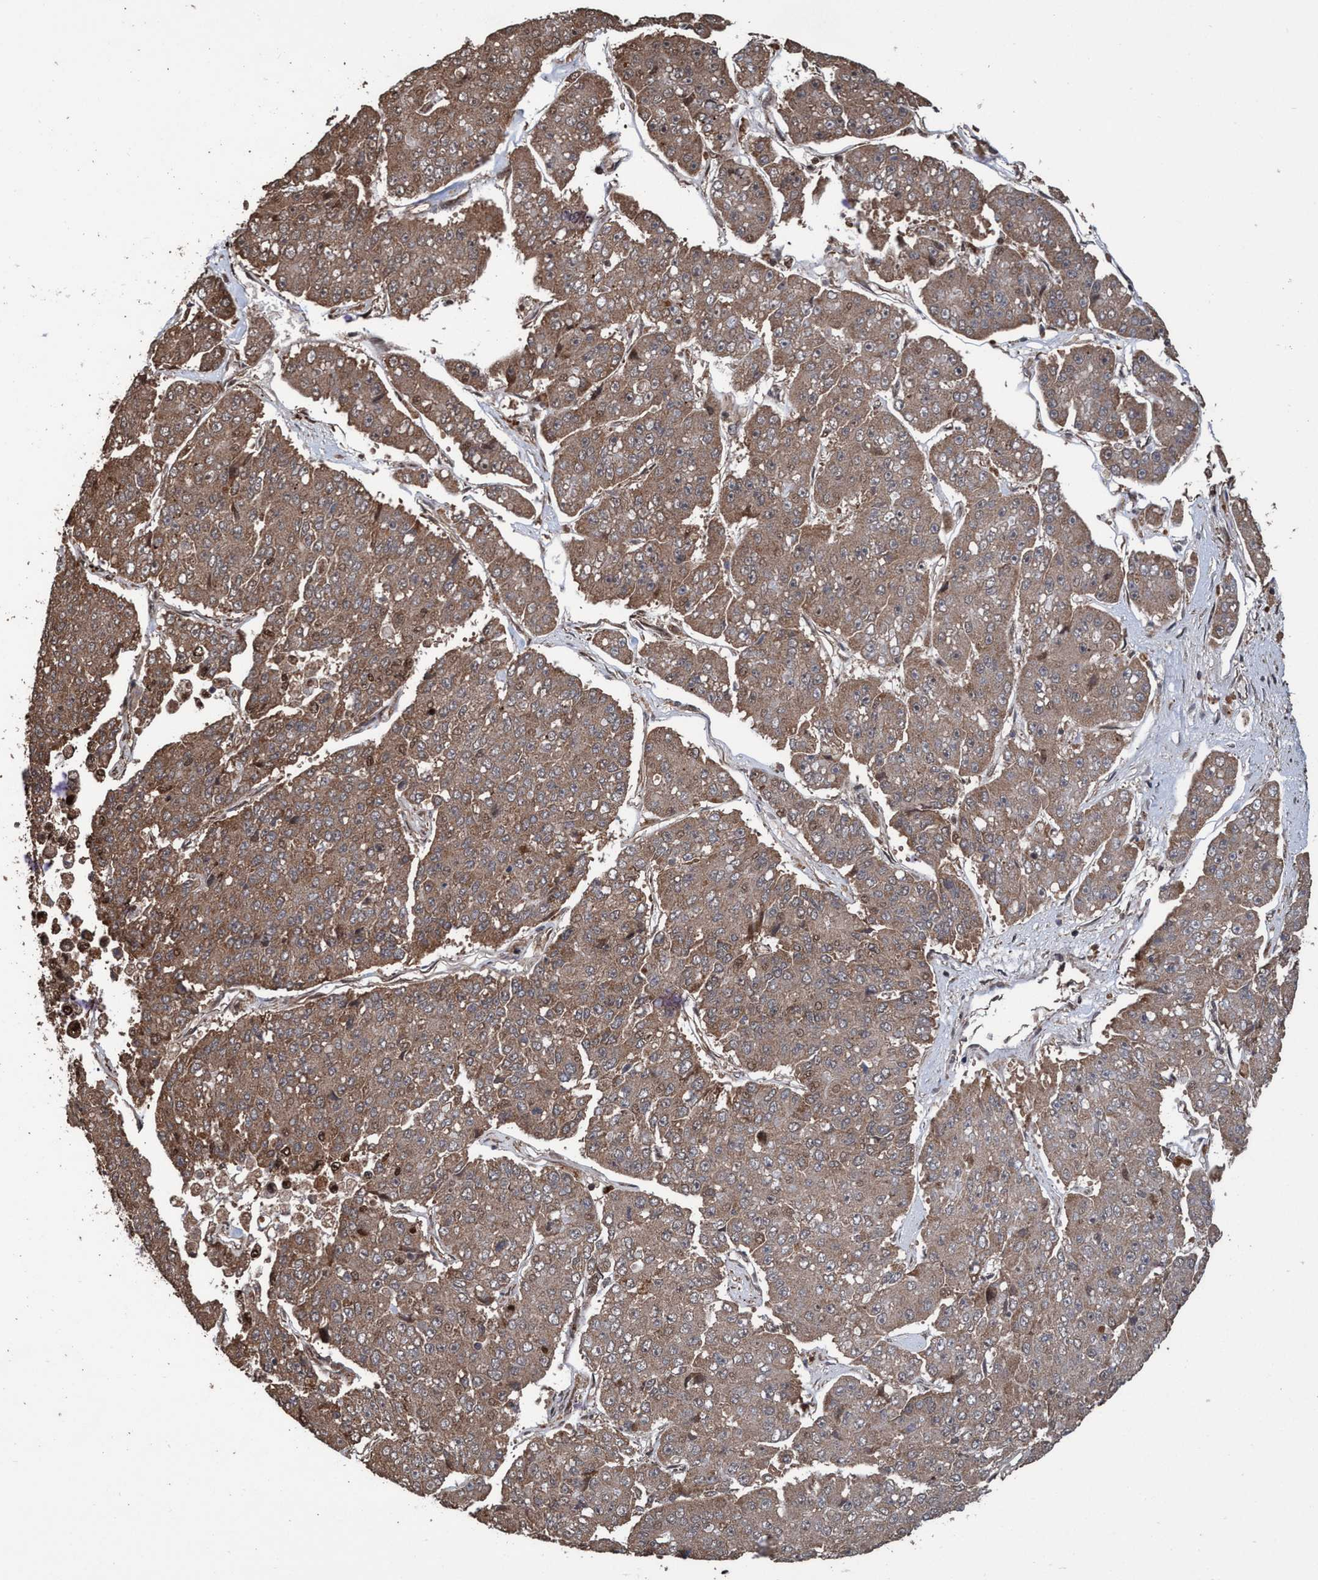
{"staining": {"intensity": "moderate", "quantity": ">75%", "location": "cytoplasmic/membranous"}, "tissue": "pancreatic cancer", "cell_type": "Tumor cells", "image_type": "cancer", "snomed": [{"axis": "morphology", "description": "Adenocarcinoma, NOS"}, {"axis": "topography", "description": "Pancreas"}], "caption": "There is medium levels of moderate cytoplasmic/membranous positivity in tumor cells of pancreatic cancer, as demonstrated by immunohistochemical staining (brown color).", "gene": "TRPC7", "patient": {"sex": "male", "age": 50}}